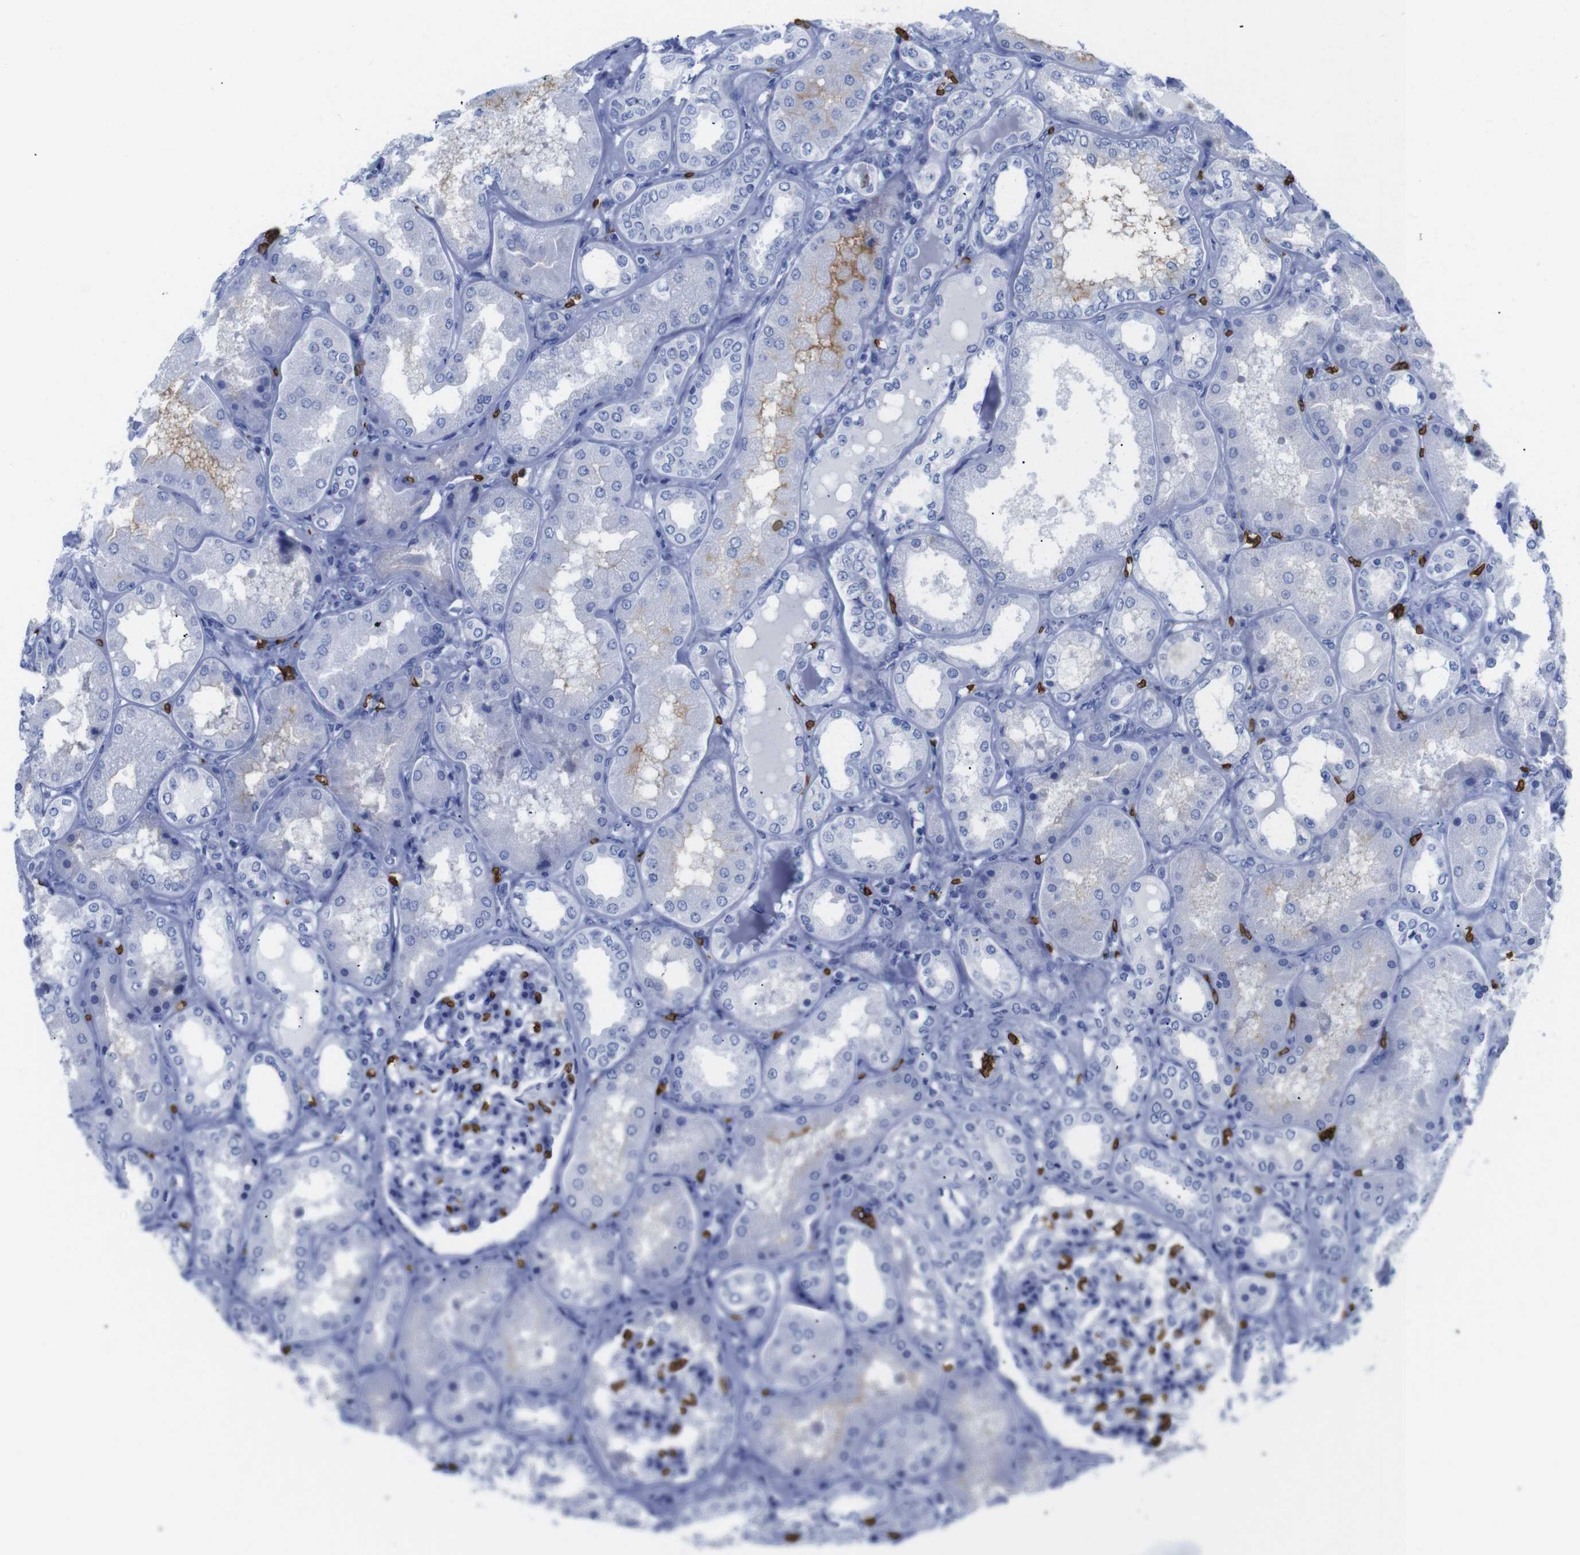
{"staining": {"intensity": "negative", "quantity": "none", "location": "none"}, "tissue": "kidney", "cell_type": "Cells in glomeruli", "image_type": "normal", "snomed": [{"axis": "morphology", "description": "Normal tissue, NOS"}, {"axis": "topography", "description": "Kidney"}], "caption": "Immunohistochemical staining of normal kidney demonstrates no significant staining in cells in glomeruli.", "gene": "S1PR2", "patient": {"sex": "female", "age": 56}}